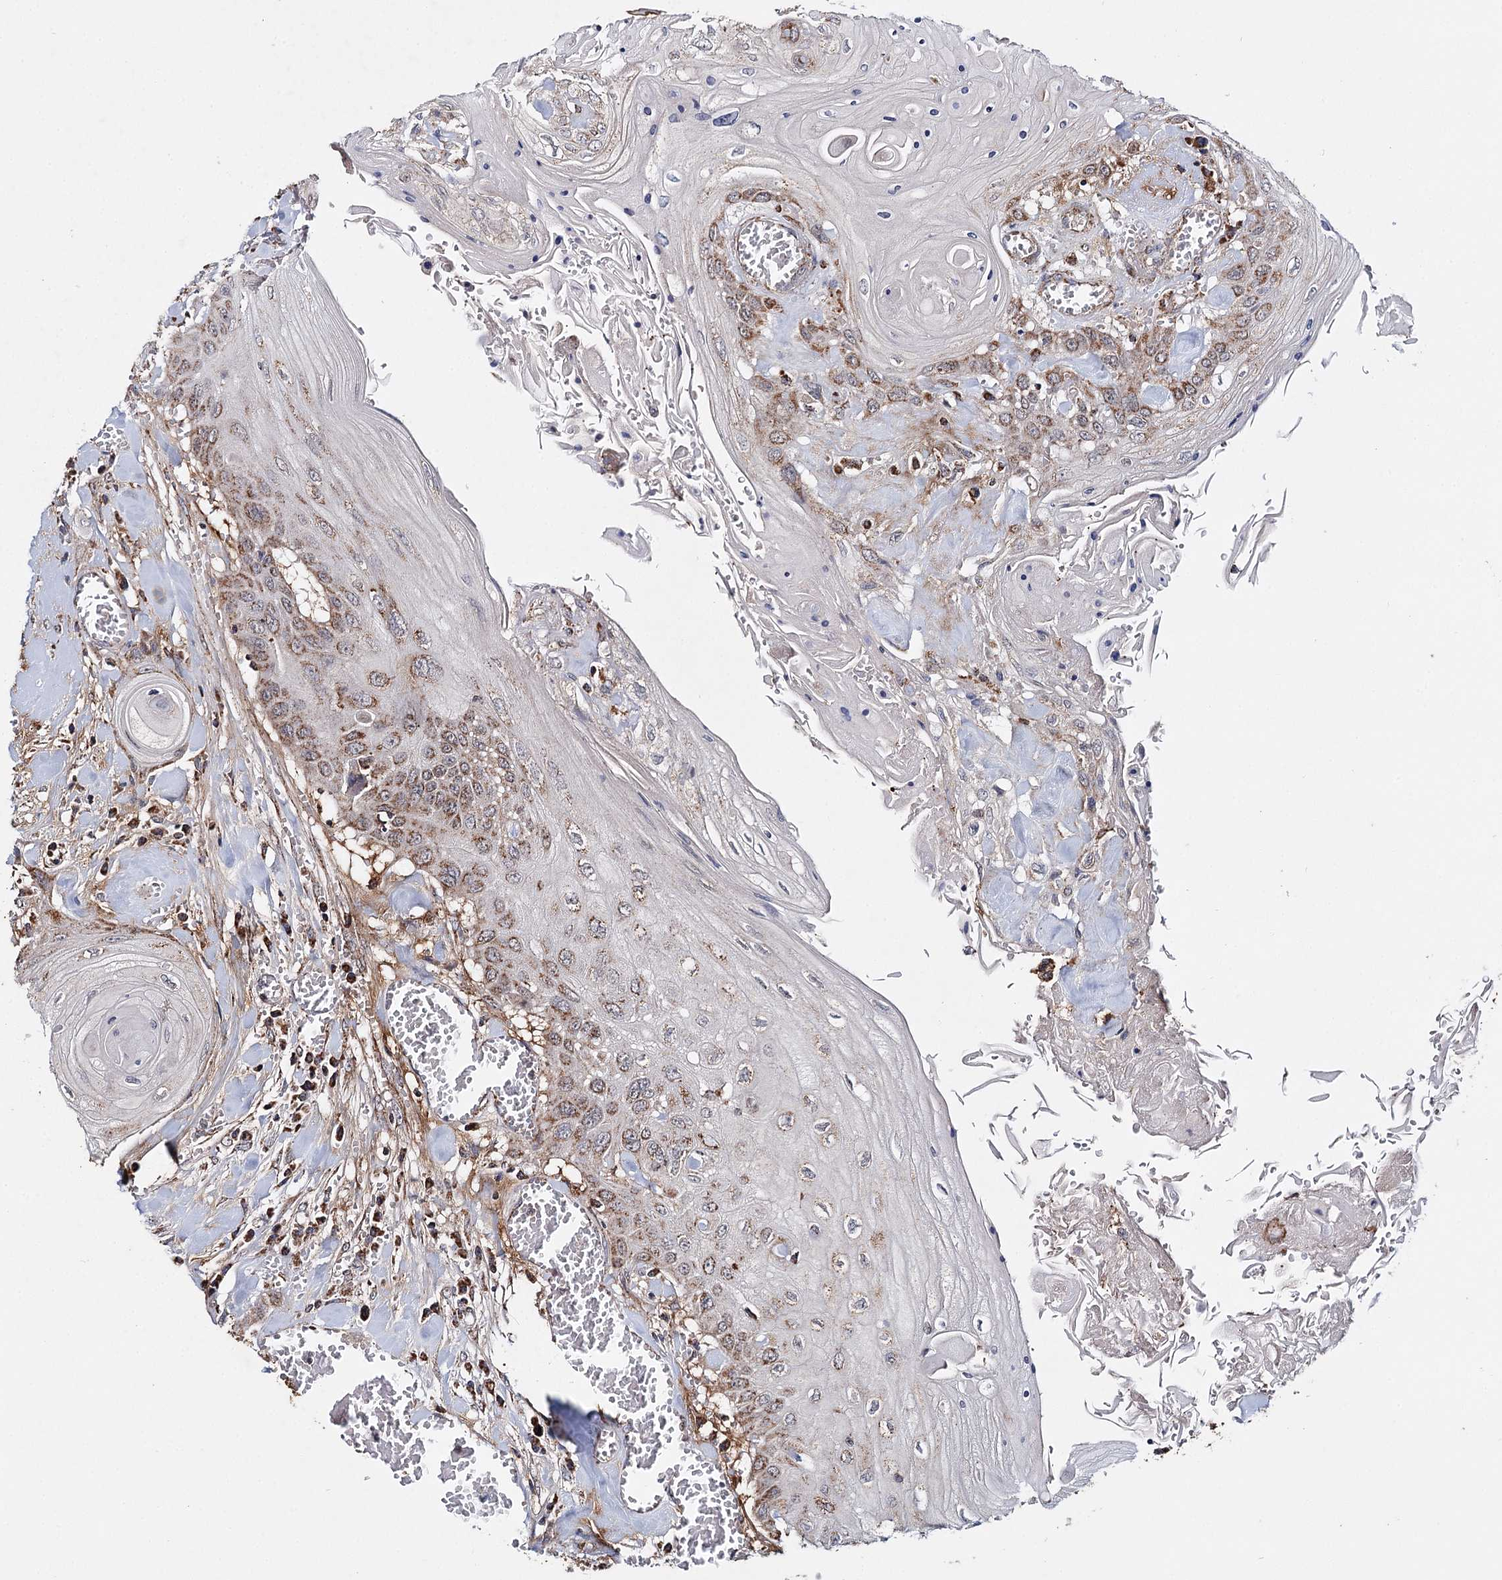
{"staining": {"intensity": "moderate", "quantity": ">75%", "location": "cytoplasmic/membranous"}, "tissue": "head and neck cancer", "cell_type": "Tumor cells", "image_type": "cancer", "snomed": [{"axis": "morphology", "description": "Squamous cell carcinoma, NOS"}, {"axis": "topography", "description": "Head-Neck"}], "caption": "Moderate cytoplasmic/membranous protein positivity is identified in approximately >75% of tumor cells in squamous cell carcinoma (head and neck). (IHC, brightfield microscopy, high magnification).", "gene": "PIK3CB", "patient": {"sex": "female", "age": 43}}